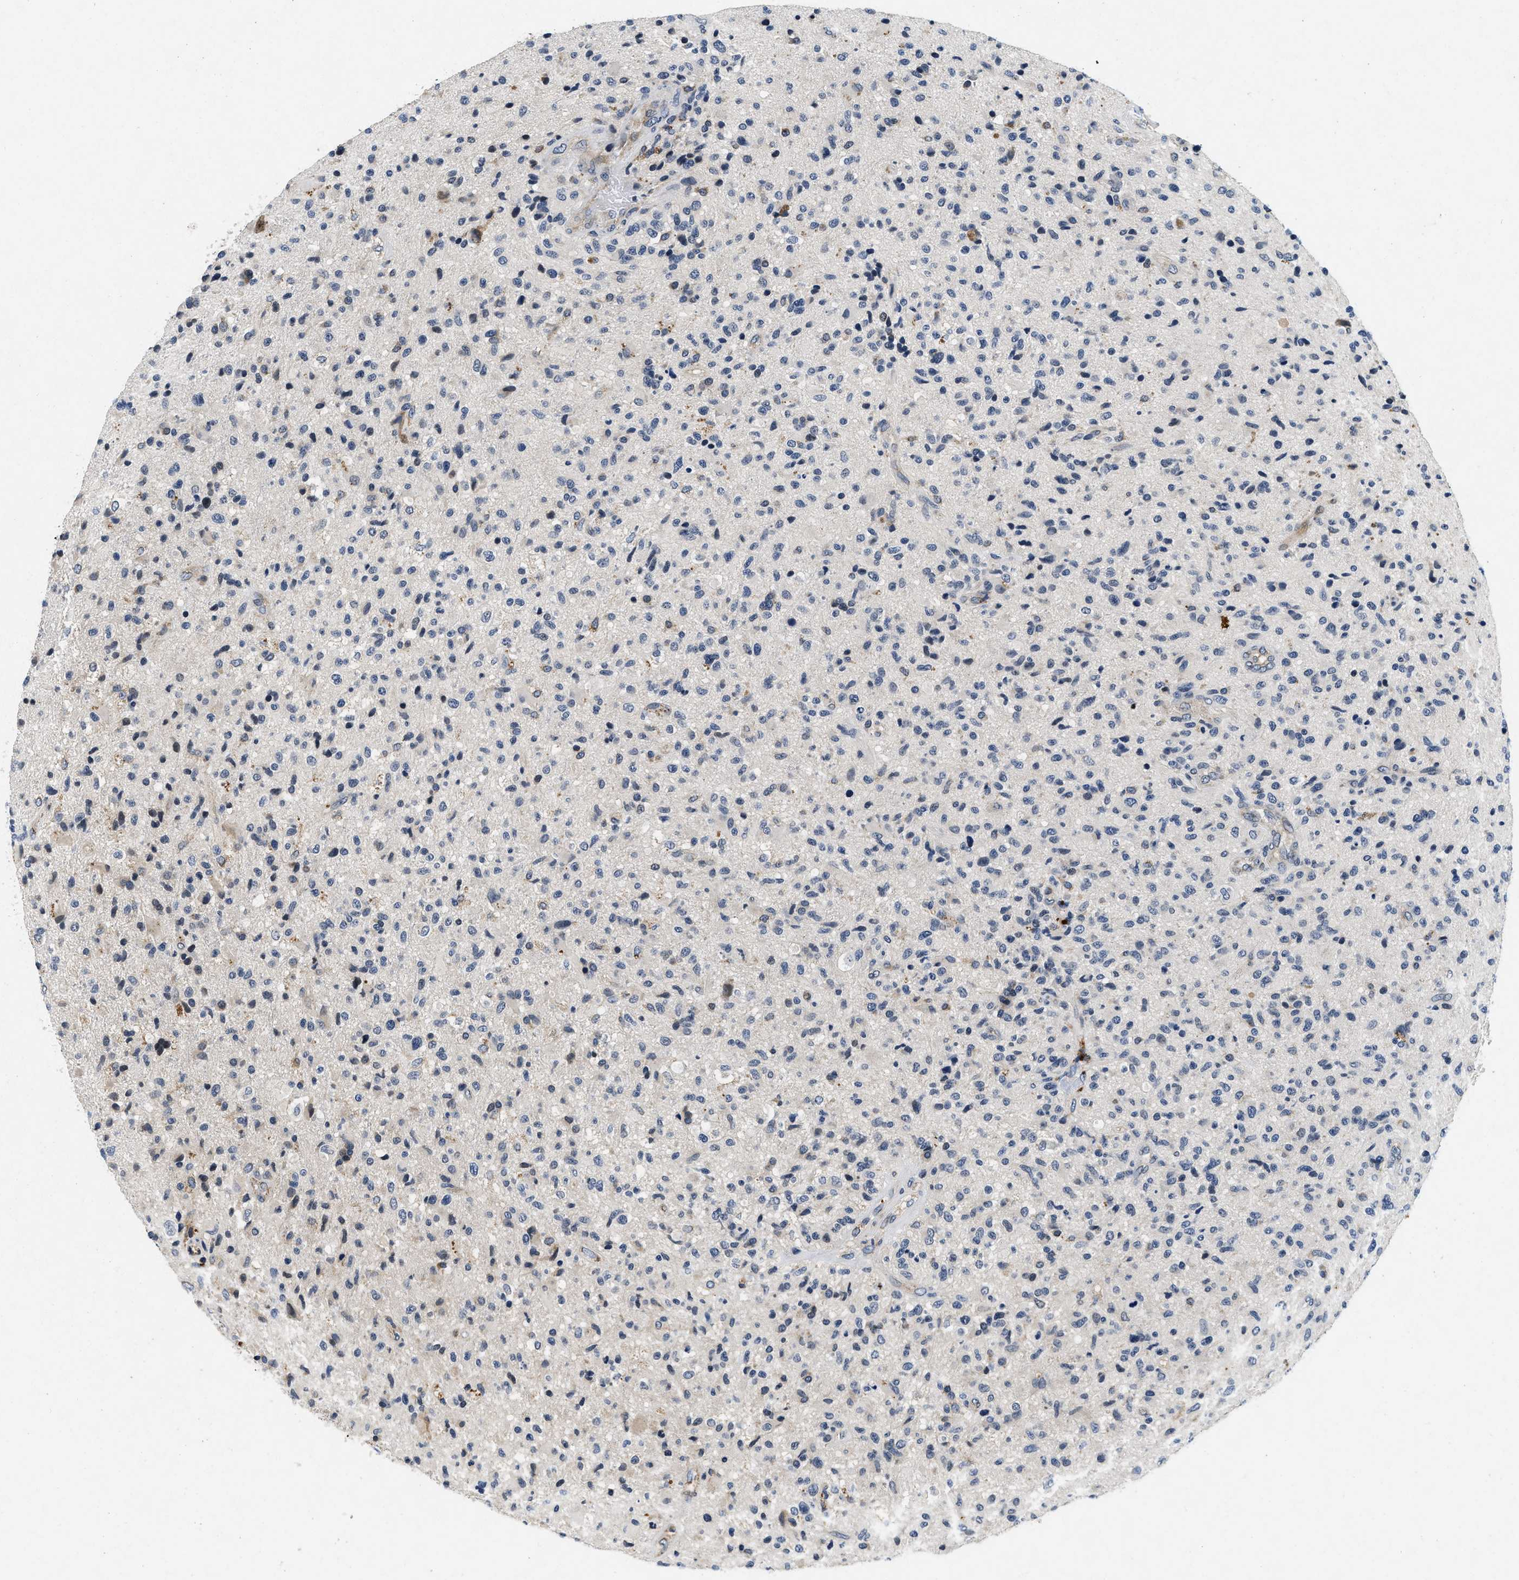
{"staining": {"intensity": "weak", "quantity": "<25%", "location": "cytoplasmic/membranous"}, "tissue": "glioma", "cell_type": "Tumor cells", "image_type": "cancer", "snomed": [{"axis": "morphology", "description": "Glioma, malignant, High grade"}, {"axis": "topography", "description": "Brain"}], "caption": "Micrograph shows no significant protein positivity in tumor cells of malignant high-grade glioma.", "gene": "PDP1", "patient": {"sex": "male", "age": 72}}